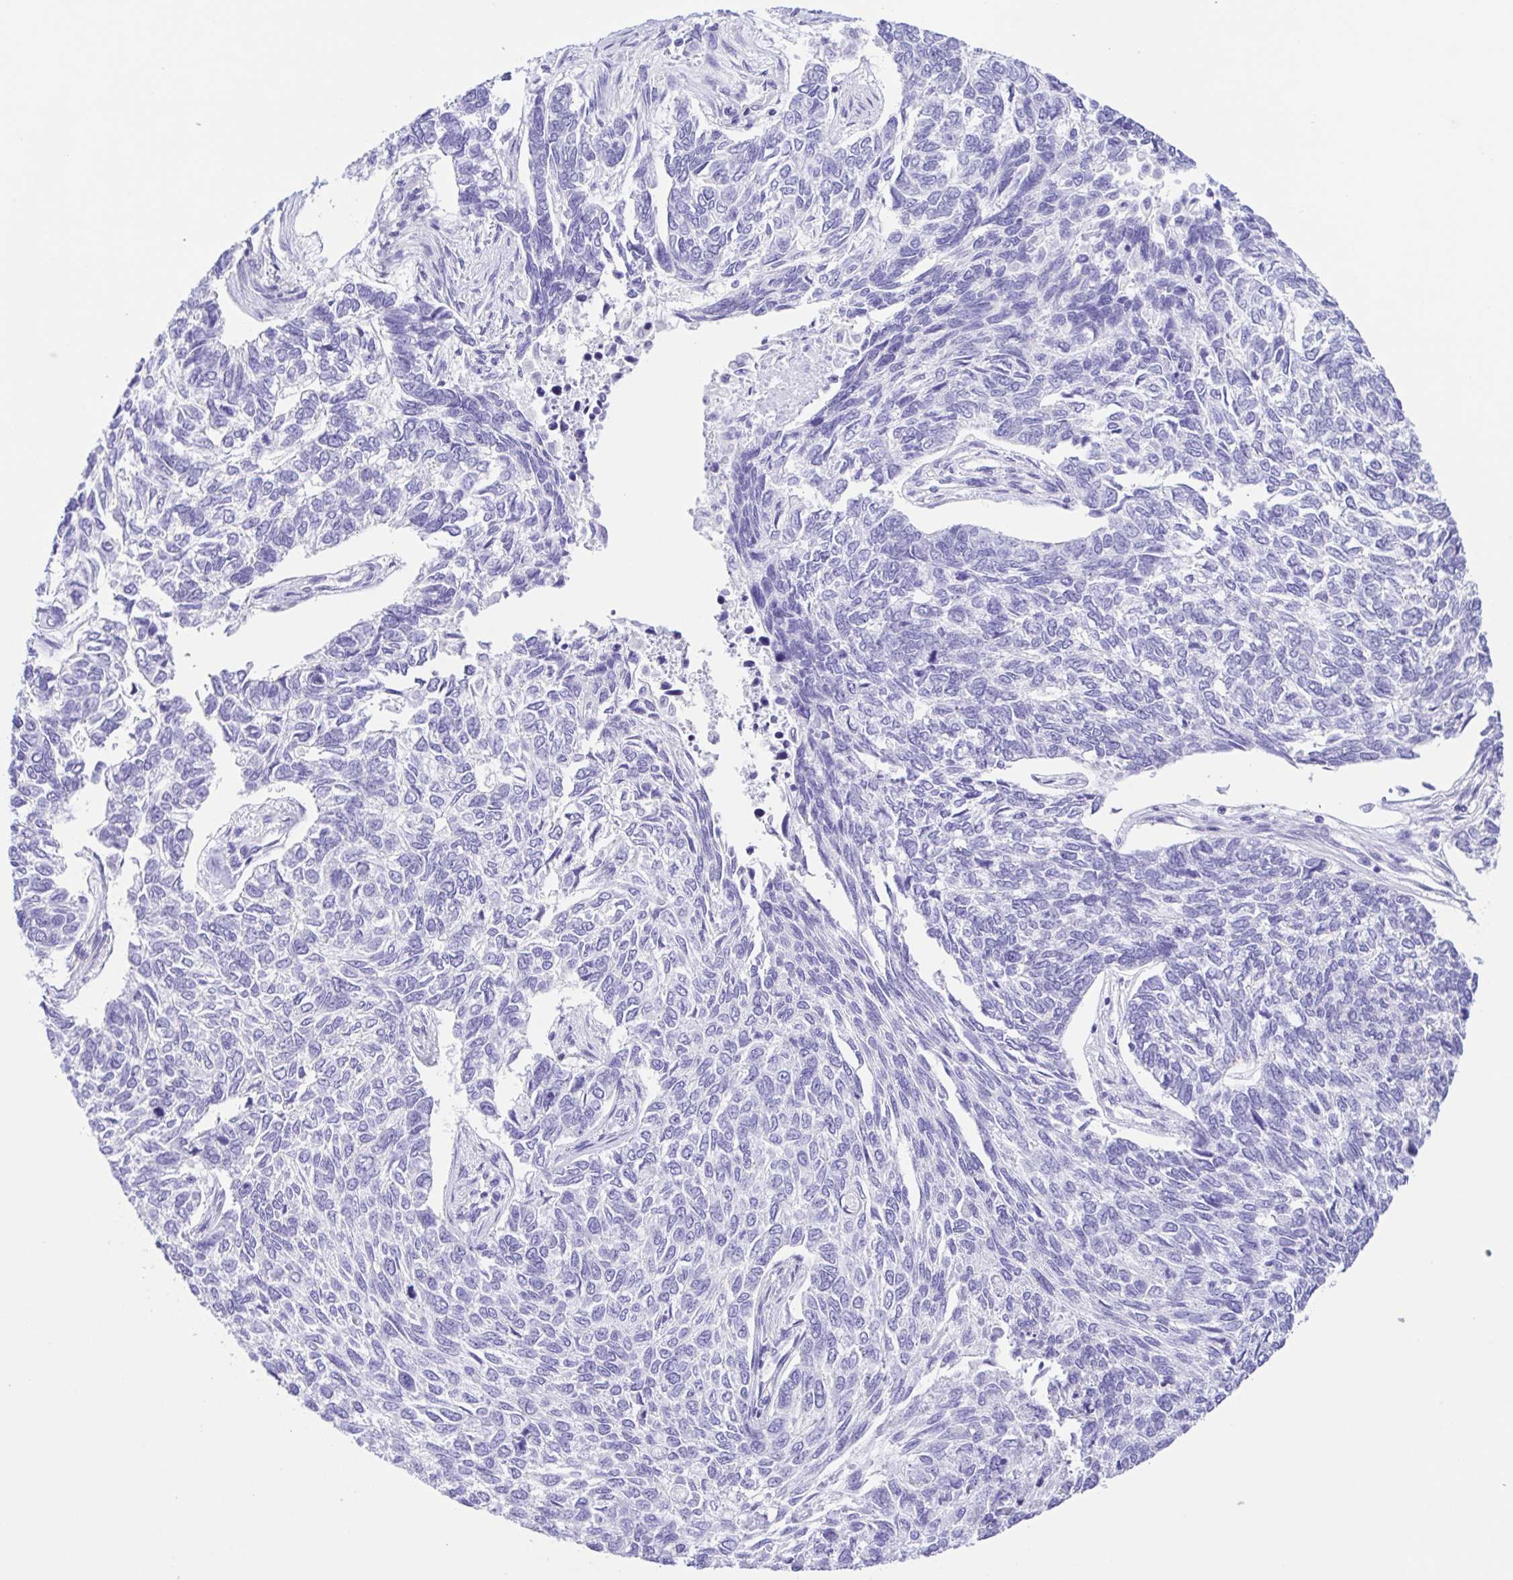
{"staining": {"intensity": "negative", "quantity": "none", "location": "none"}, "tissue": "skin cancer", "cell_type": "Tumor cells", "image_type": "cancer", "snomed": [{"axis": "morphology", "description": "Basal cell carcinoma"}, {"axis": "topography", "description": "Skin"}], "caption": "Micrograph shows no significant protein expression in tumor cells of skin basal cell carcinoma.", "gene": "GPR17", "patient": {"sex": "female", "age": 65}}